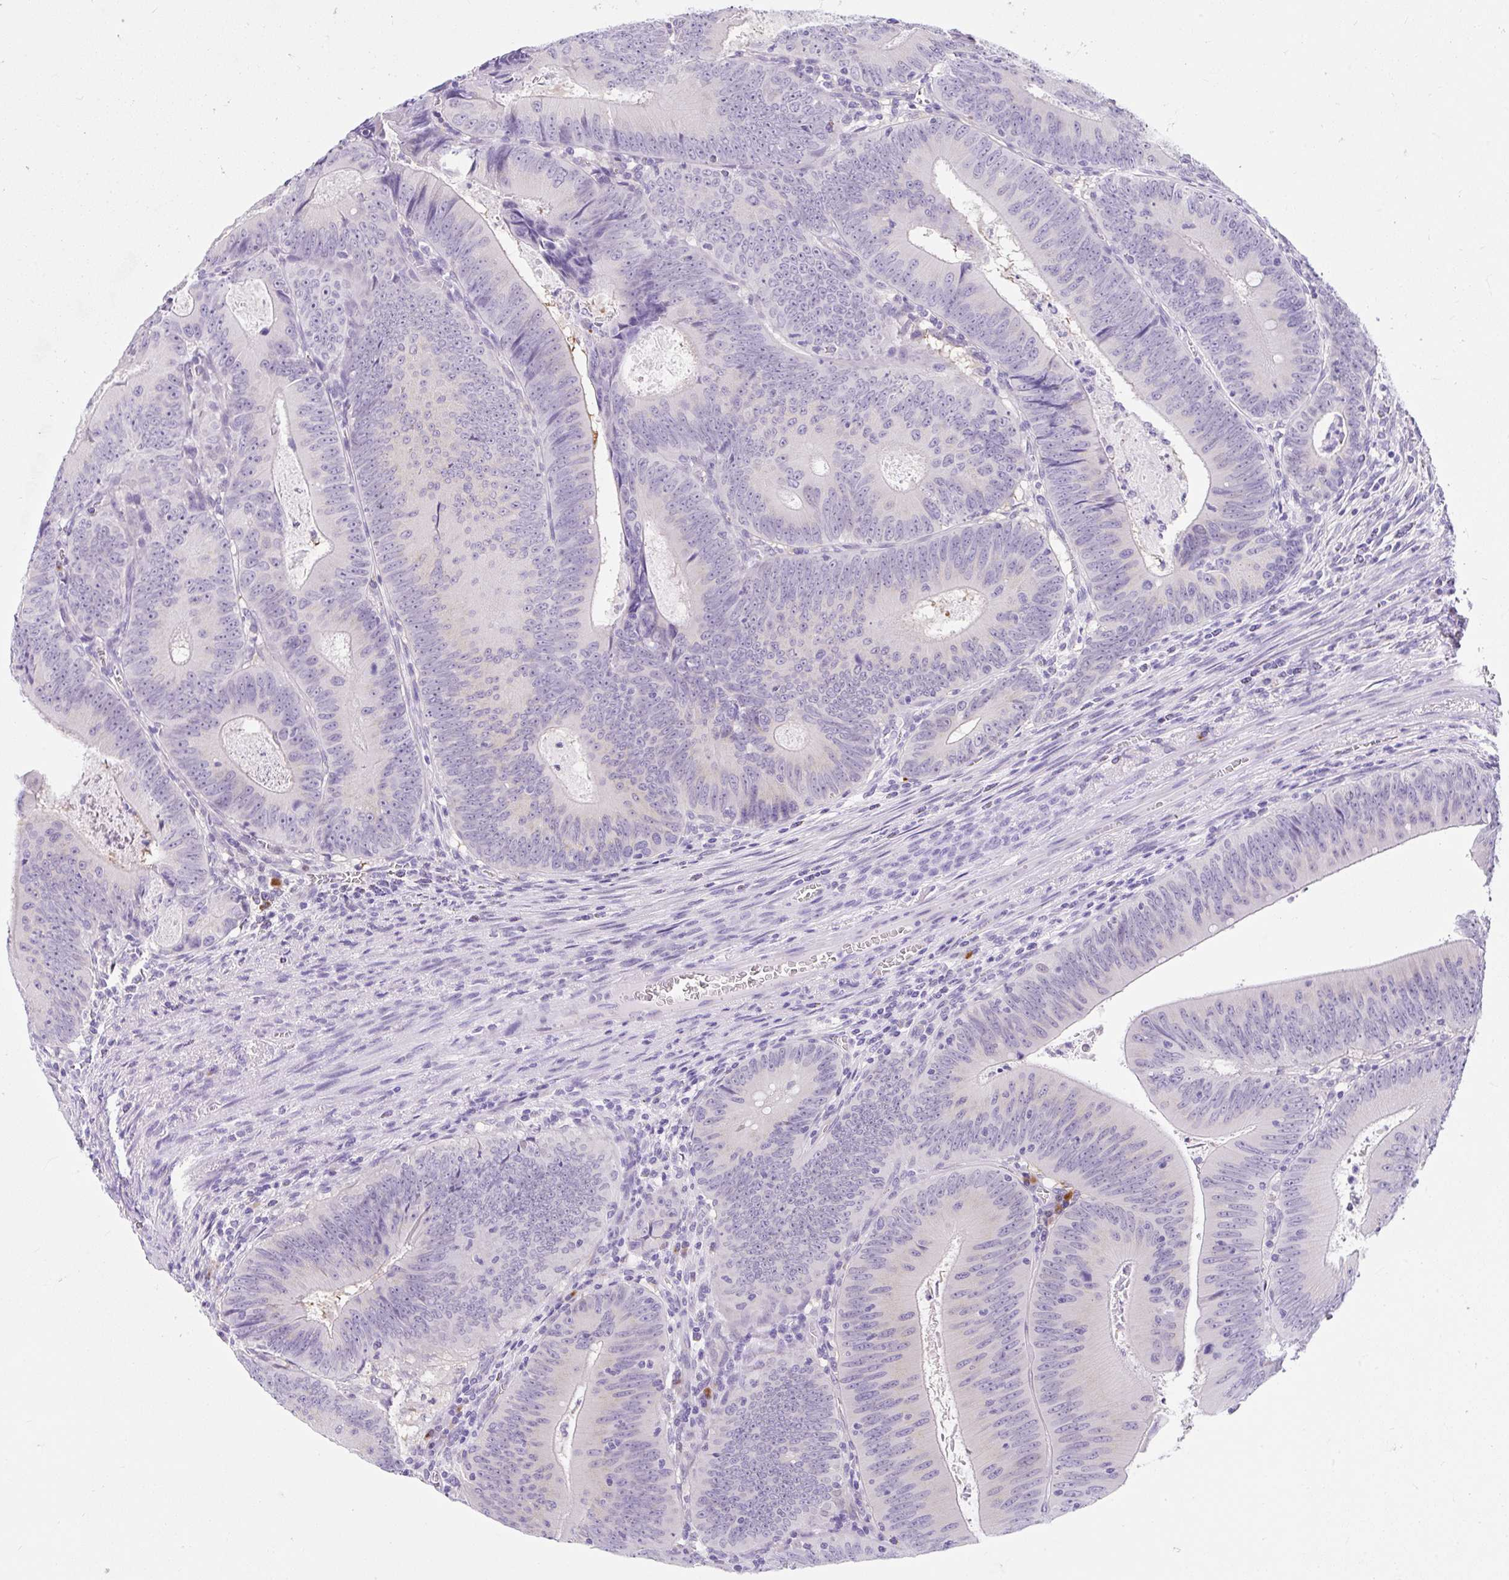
{"staining": {"intensity": "negative", "quantity": "none", "location": "none"}, "tissue": "colorectal cancer", "cell_type": "Tumor cells", "image_type": "cancer", "snomed": [{"axis": "morphology", "description": "Adenocarcinoma, NOS"}, {"axis": "topography", "description": "Rectum"}], "caption": "Human adenocarcinoma (colorectal) stained for a protein using IHC demonstrates no staining in tumor cells.", "gene": "GOLGA8A", "patient": {"sex": "female", "age": 72}}